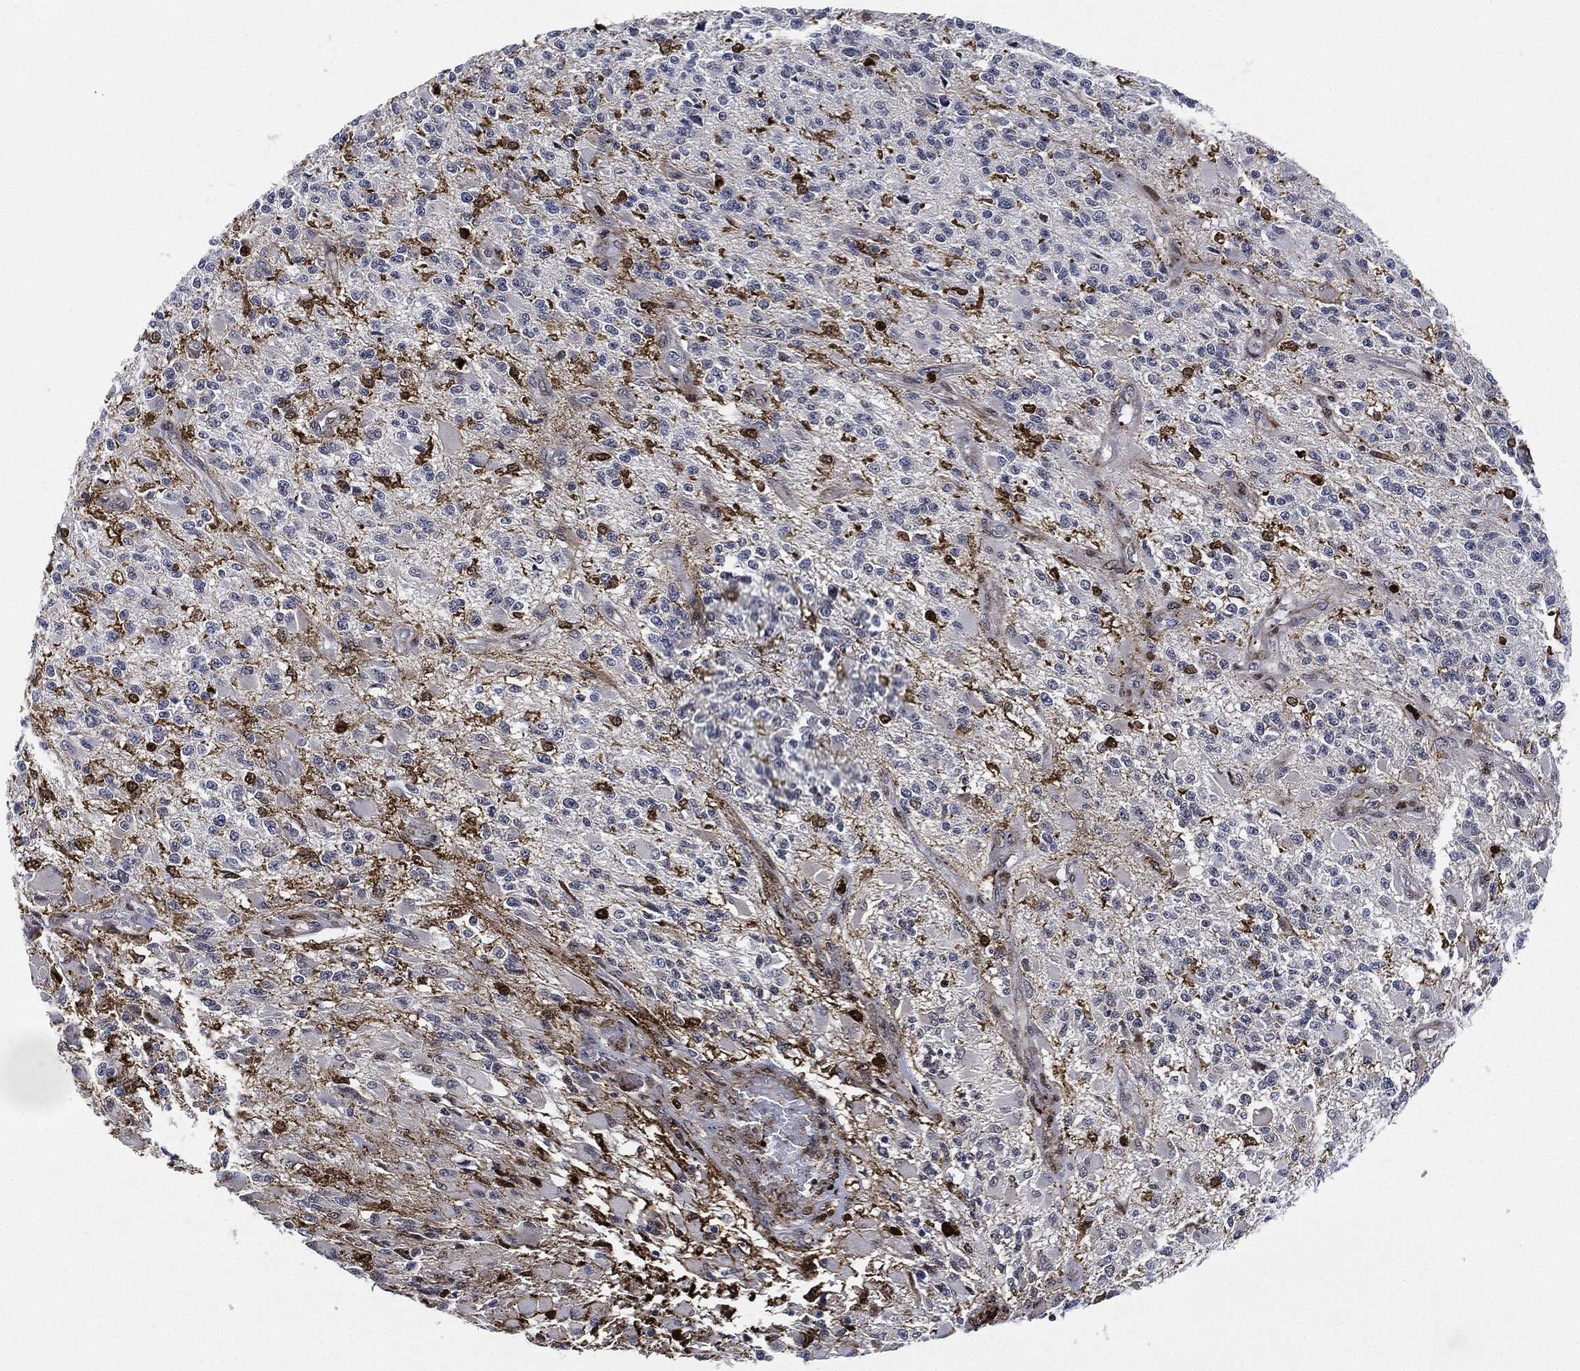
{"staining": {"intensity": "strong", "quantity": "<25%", "location": "nuclear"}, "tissue": "glioma", "cell_type": "Tumor cells", "image_type": "cancer", "snomed": [{"axis": "morphology", "description": "Glioma, malignant, High grade"}, {"axis": "topography", "description": "Brain"}], "caption": "A high-resolution micrograph shows IHC staining of malignant glioma (high-grade), which displays strong nuclear expression in about <25% of tumor cells. (IHC, brightfield microscopy, high magnification).", "gene": "NANOS3", "patient": {"sex": "female", "age": 63}}